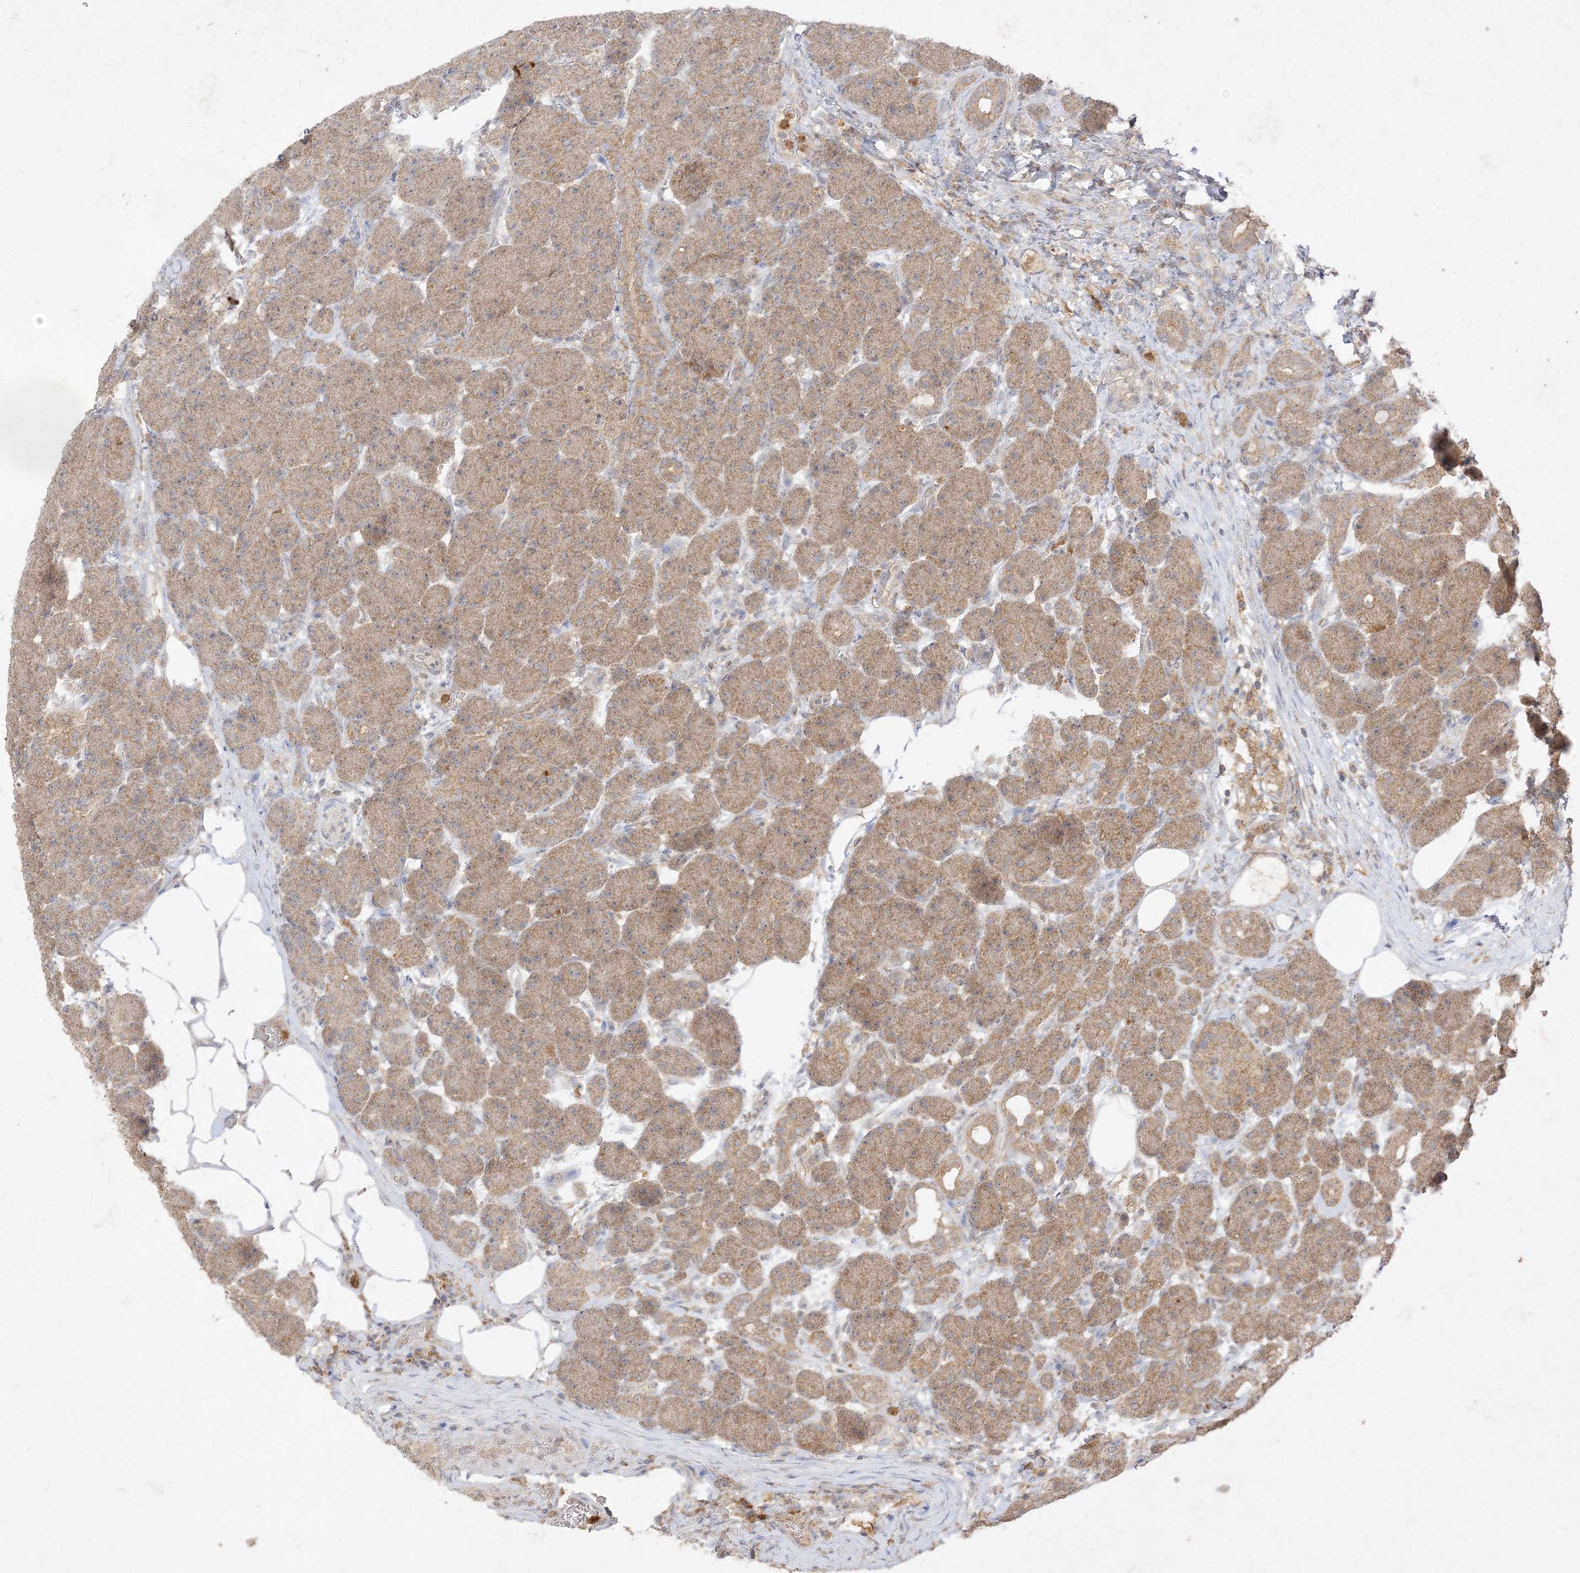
{"staining": {"intensity": "moderate", "quantity": ">75%", "location": "cytoplasmic/membranous"}, "tissue": "pancreas", "cell_type": "Exocrine glandular cells", "image_type": "normal", "snomed": [{"axis": "morphology", "description": "Normal tissue, NOS"}, {"axis": "topography", "description": "Pancreas"}], "caption": "Protein staining exhibits moderate cytoplasmic/membranous expression in approximately >75% of exocrine glandular cells in benign pancreas. The protein is stained brown, and the nuclei are stained in blue (DAB (3,3'-diaminobenzidine) IHC with brightfield microscopy, high magnification).", "gene": "UBE2C", "patient": {"sex": "male", "age": 63}}